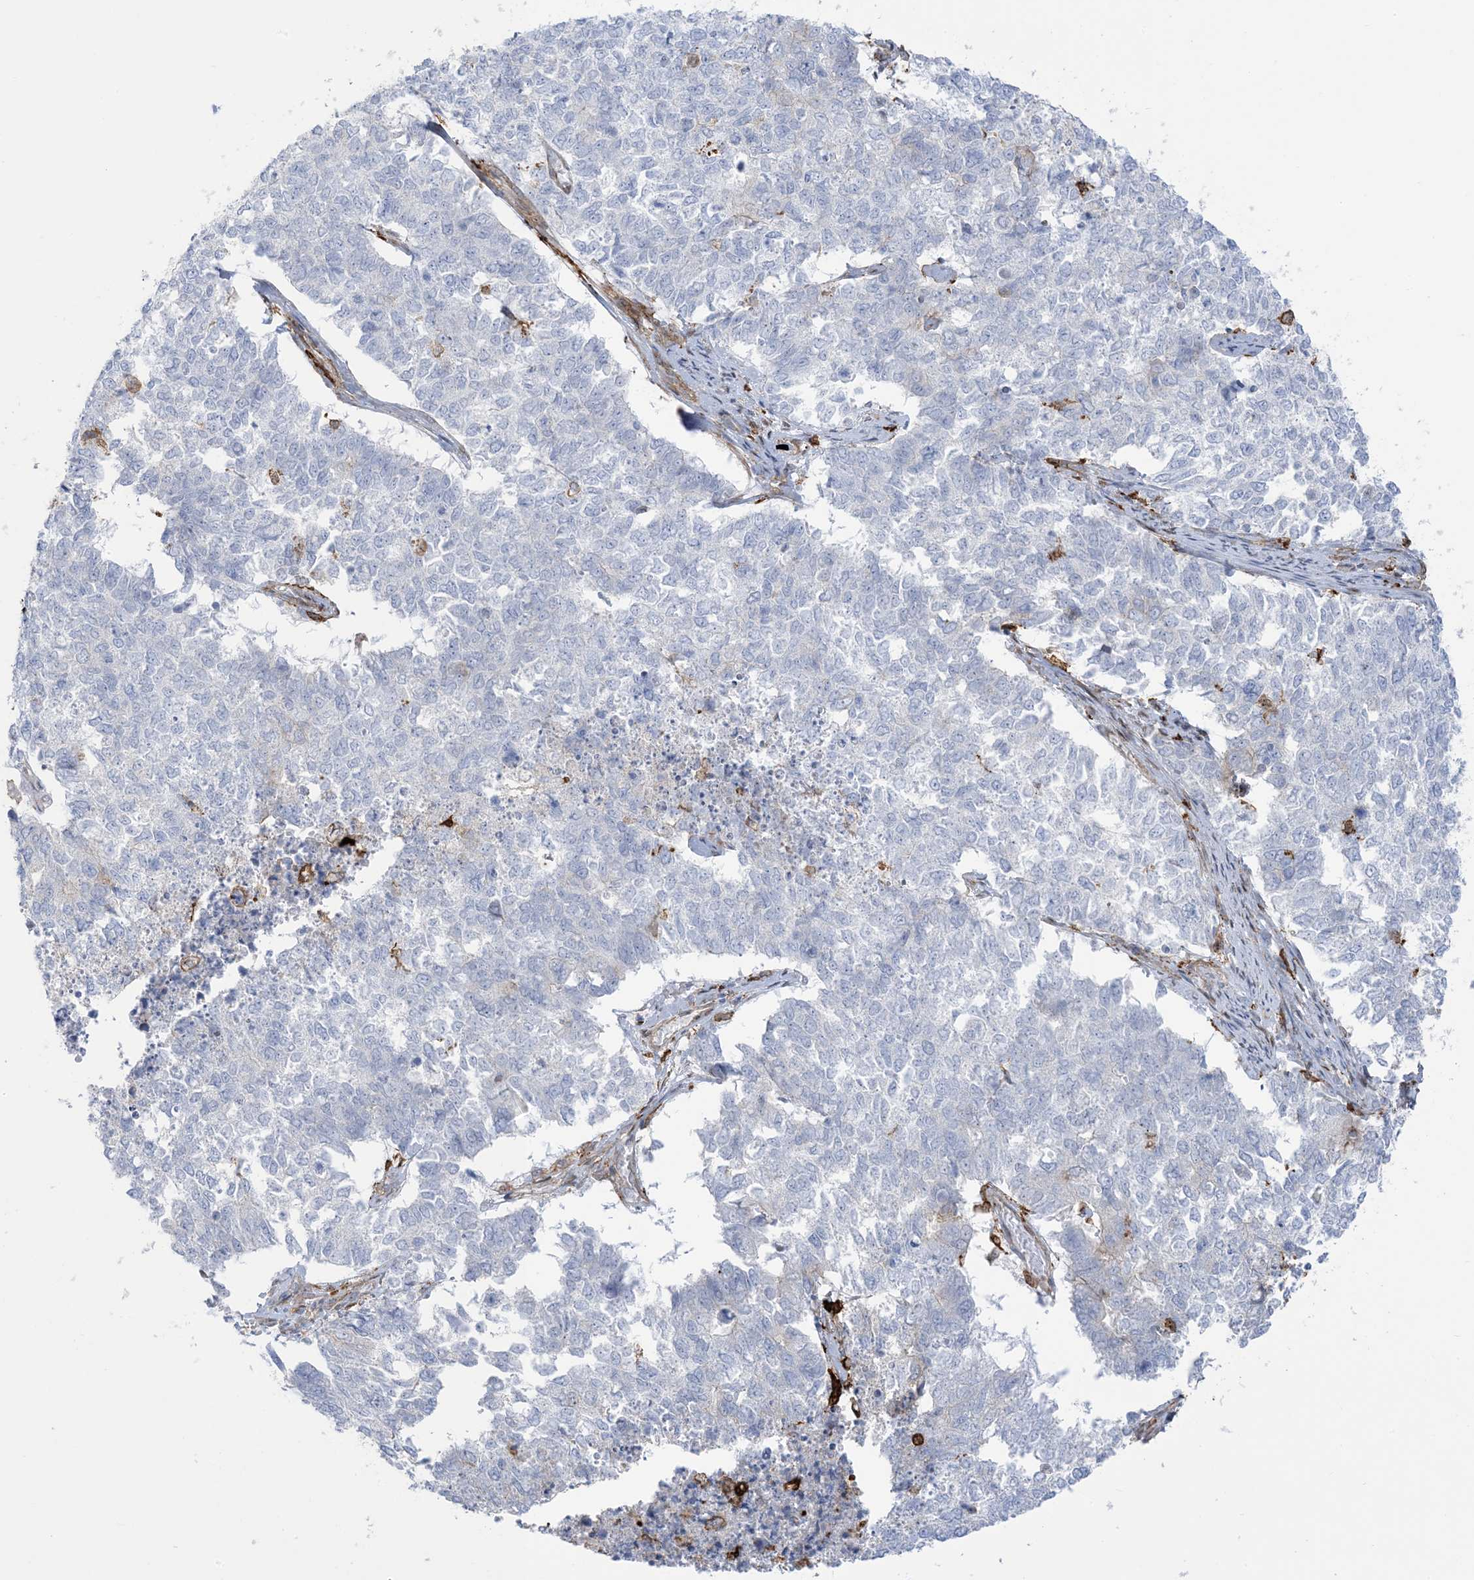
{"staining": {"intensity": "negative", "quantity": "none", "location": "none"}, "tissue": "cervical cancer", "cell_type": "Tumor cells", "image_type": "cancer", "snomed": [{"axis": "morphology", "description": "Squamous cell carcinoma, NOS"}, {"axis": "topography", "description": "Cervix"}], "caption": "This is an immunohistochemistry (IHC) micrograph of cervical cancer. There is no staining in tumor cells.", "gene": "ICMT", "patient": {"sex": "female", "age": 63}}